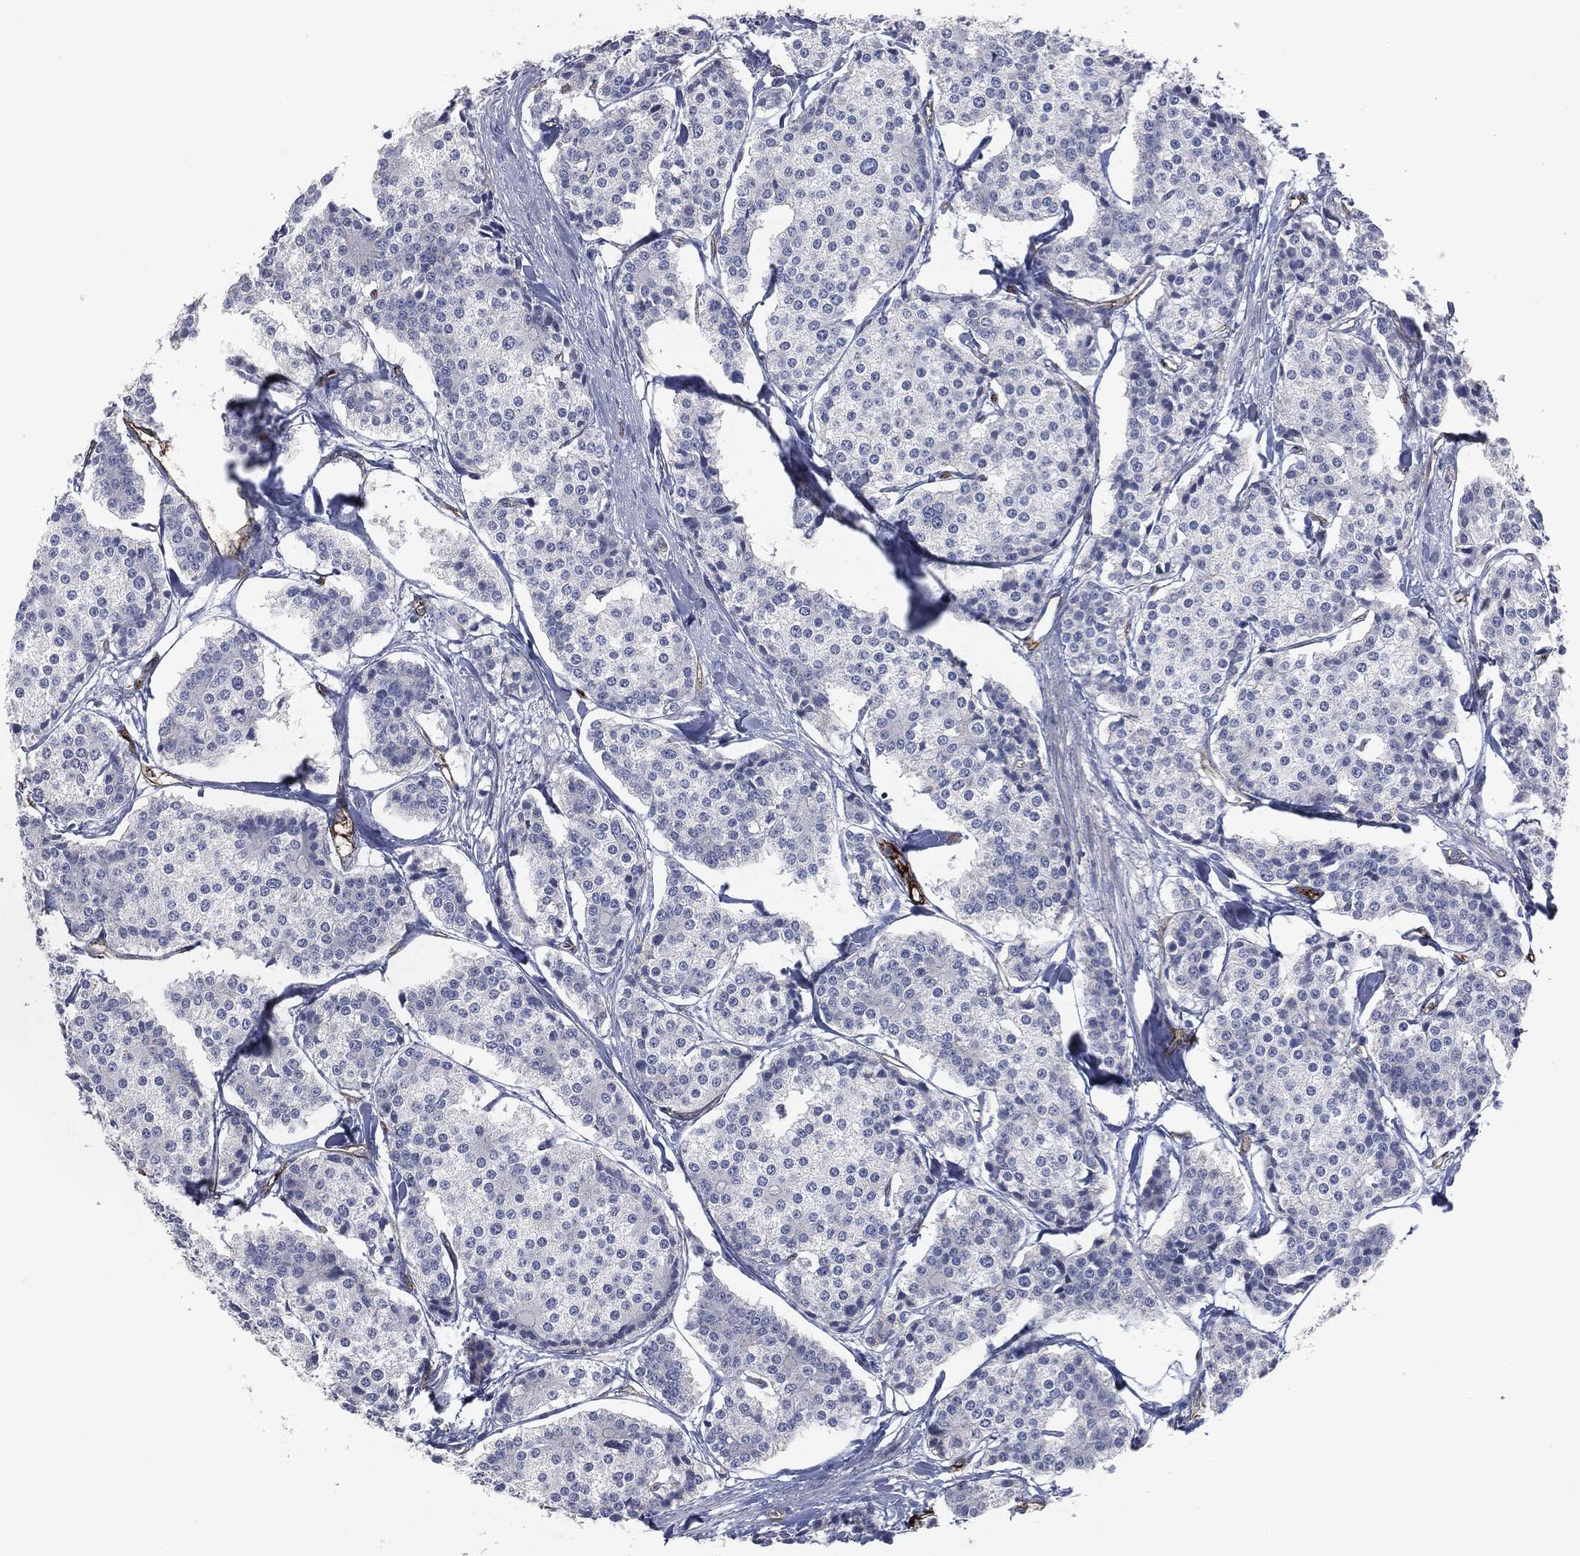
{"staining": {"intensity": "negative", "quantity": "none", "location": "none"}, "tissue": "carcinoid", "cell_type": "Tumor cells", "image_type": "cancer", "snomed": [{"axis": "morphology", "description": "Carcinoid, malignant, NOS"}, {"axis": "topography", "description": "Small intestine"}], "caption": "Immunohistochemistry (IHC) image of carcinoid stained for a protein (brown), which exhibits no expression in tumor cells. The staining is performed using DAB (3,3'-diaminobenzidine) brown chromogen with nuclei counter-stained in using hematoxylin.", "gene": "APOB", "patient": {"sex": "female", "age": 65}}